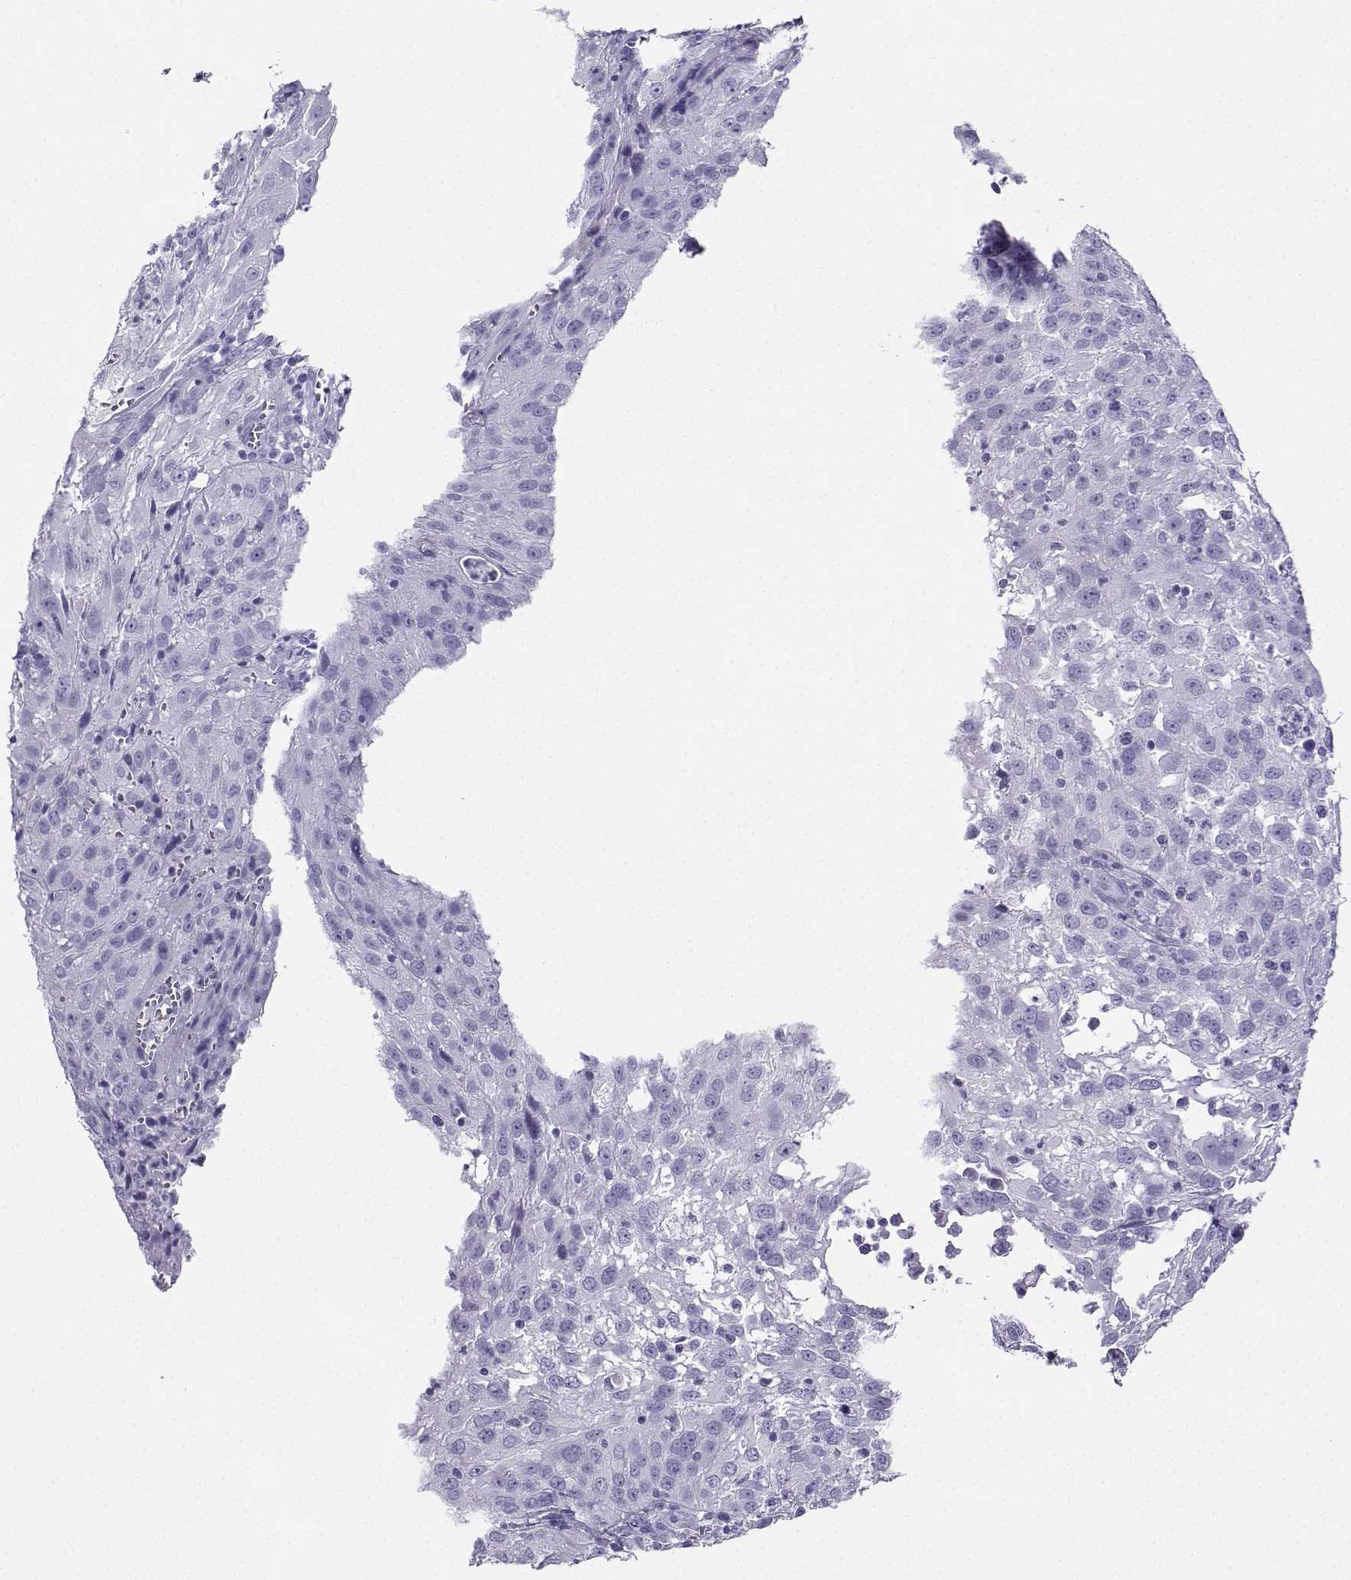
{"staining": {"intensity": "negative", "quantity": "none", "location": "none"}, "tissue": "cervical cancer", "cell_type": "Tumor cells", "image_type": "cancer", "snomed": [{"axis": "morphology", "description": "Squamous cell carcinoma, NOS"}, {"axis": "topography", "description": "Cervix"}], "caption": "Immunohistochemistry photomicrograph of human cervical cancer stained for a protein (brown), which displays no staining in tumor cells.", "gene": "CD109", "patient": {"sex": "female", "age": 32}}